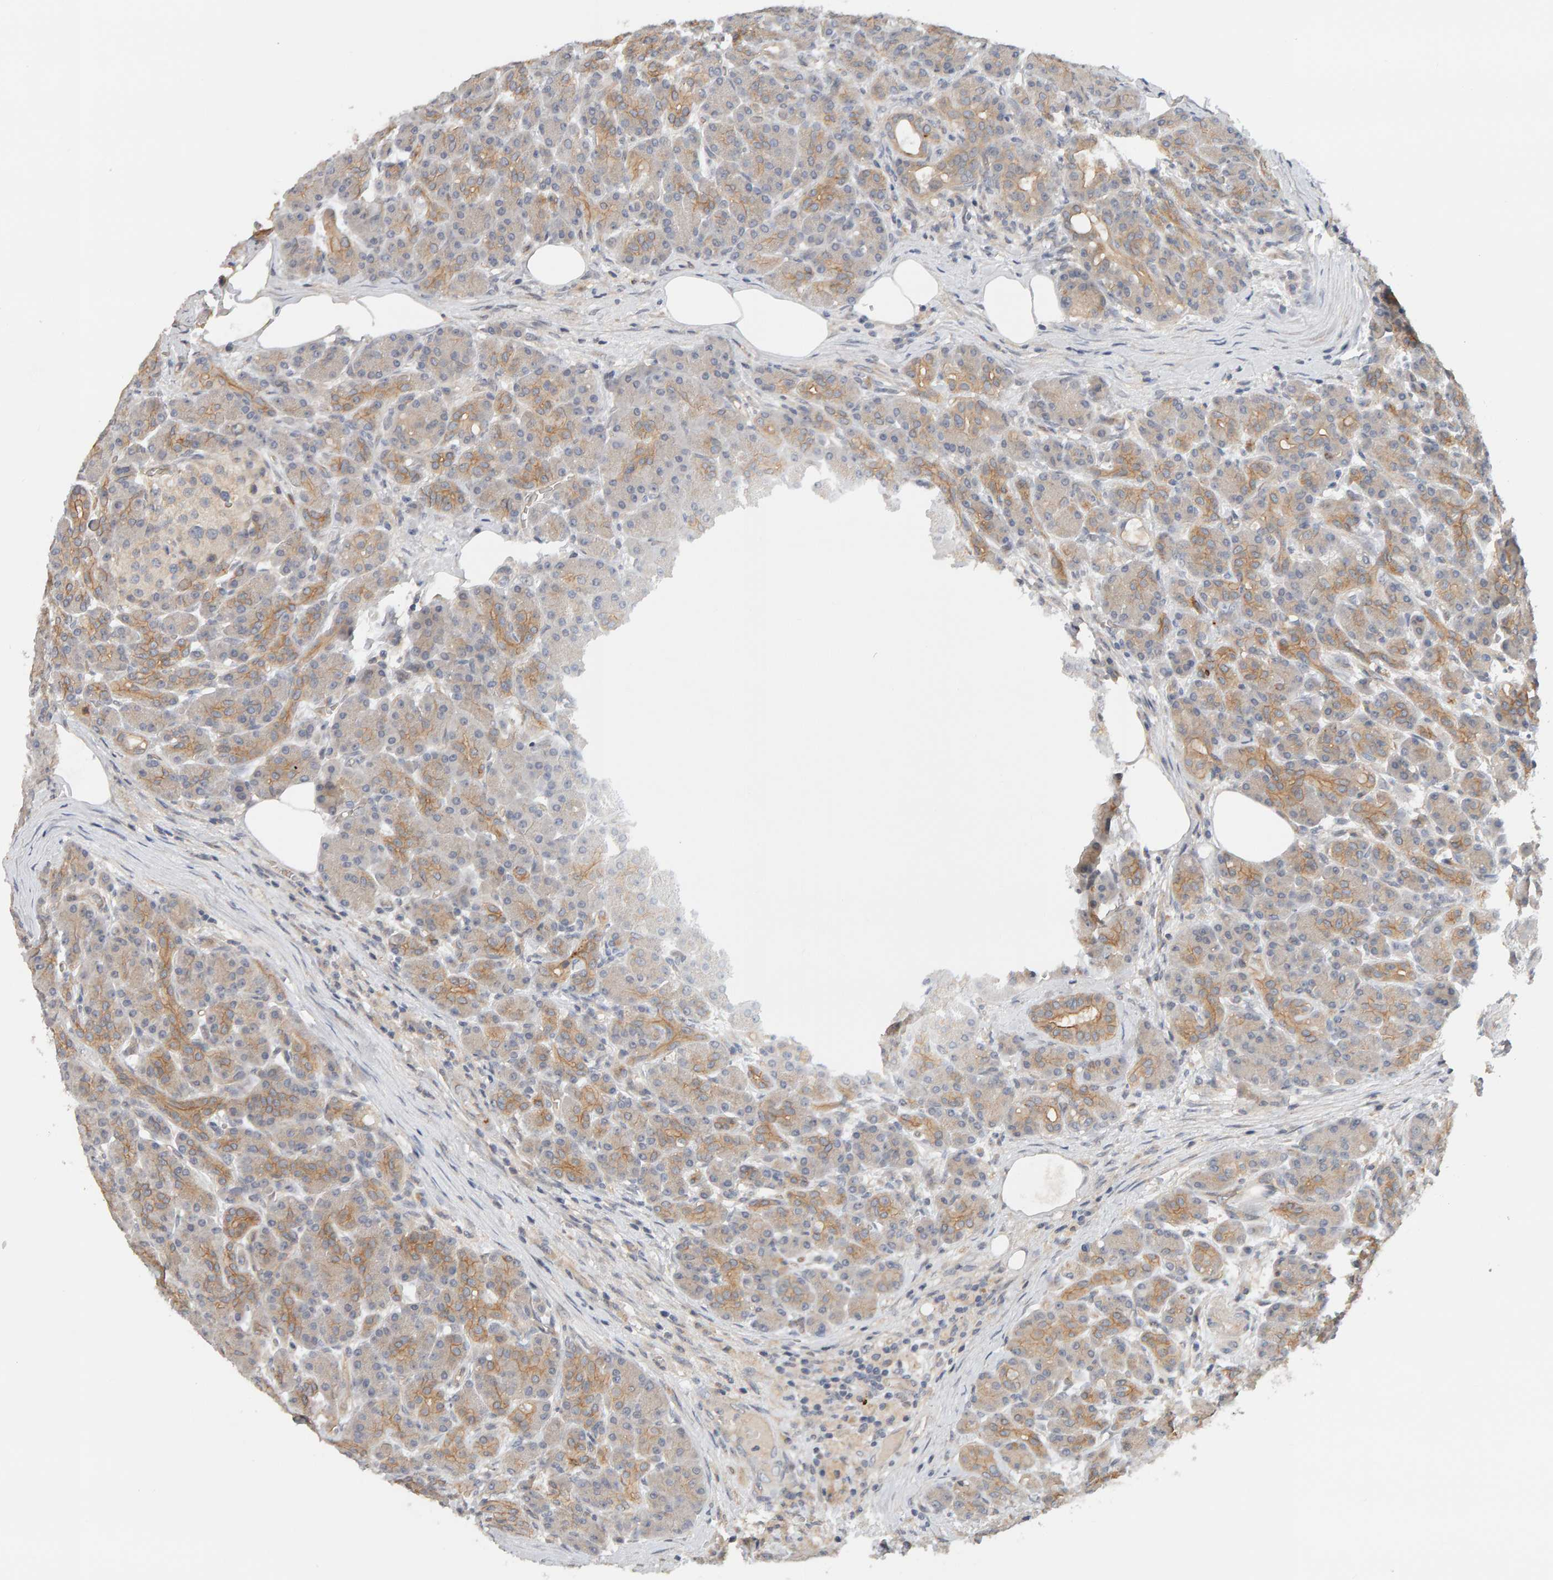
{"staining": {"intensity": "weak", "quantity": "<25%", "location": "cytoplasmic/membranous"}, "tissue": "pancreas", "cell_type": "Exocrine glandular cells", "image_type": "normal", "snomed": [{"axis": "morphology", "description": "Normal tissue, NOS"}, {"axis": "topography", "description": "Pancreas"}], "caption": "Immunohistochemistry of normal human pancreas reveals no staining in exocrine glandular cells.", "gene": "PPP1R16A", "patient": {"sex": "male", "age": 63}}